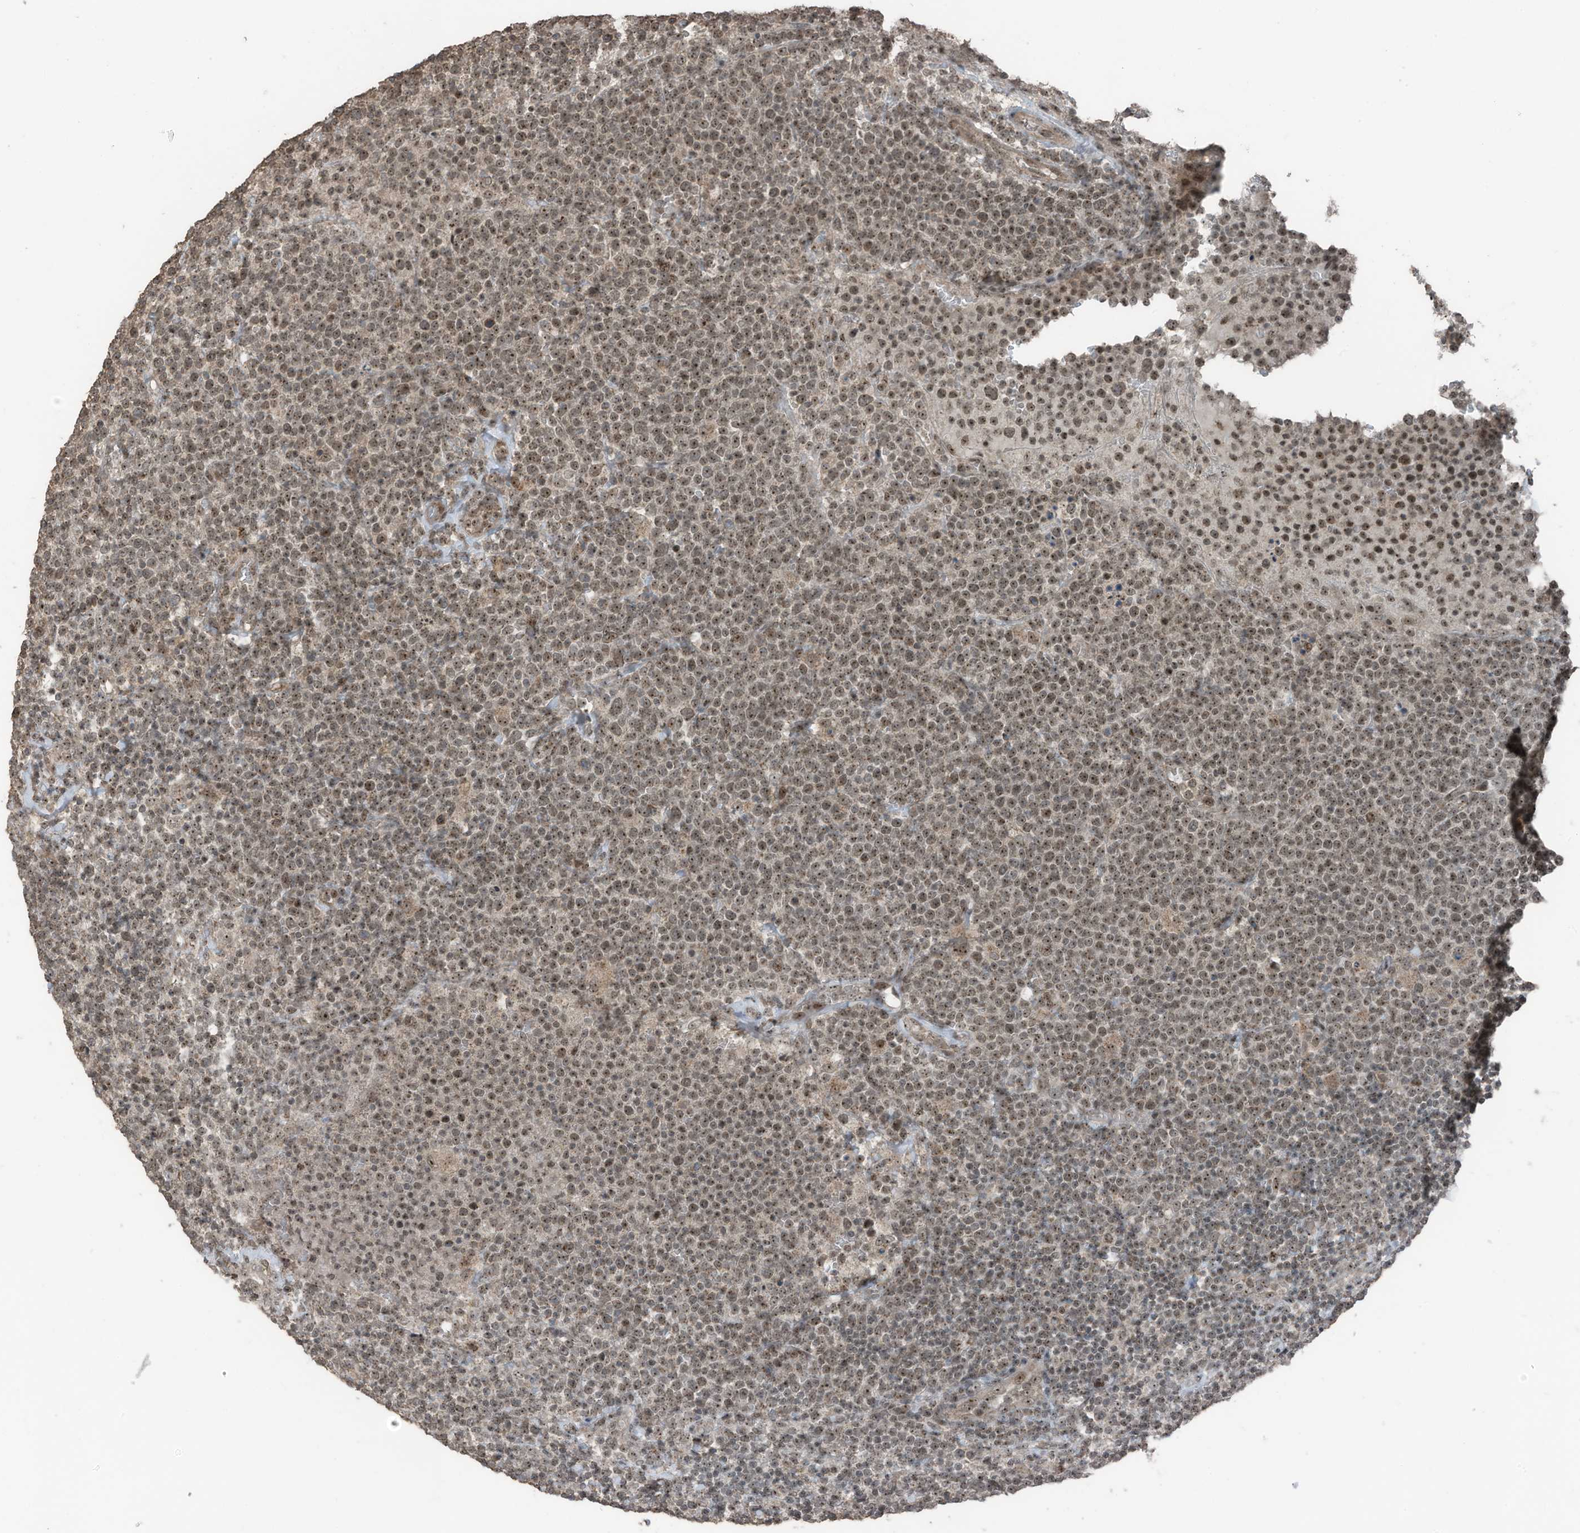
{"staining": {"intensity": "moderate", "quantity": ">75%", "location": "nuclear"}, "tissue": "lymphoma", "cell_type": "Tumor cells", "image_type": "cancer", "snomed": [{"axis": "morphology", "description": "Malignant lymphoma, non-Hodgkin's type, High grade"}, {"axis": "topography", "description": "Lymph node"}], "caption": "Human lymphoma stained for a protein (brown) shows moderate nuclear positive staining in approximately >75% of tumor cells.", "gene": "UTP3", "patient": {"sex": "male", "age": 61}}